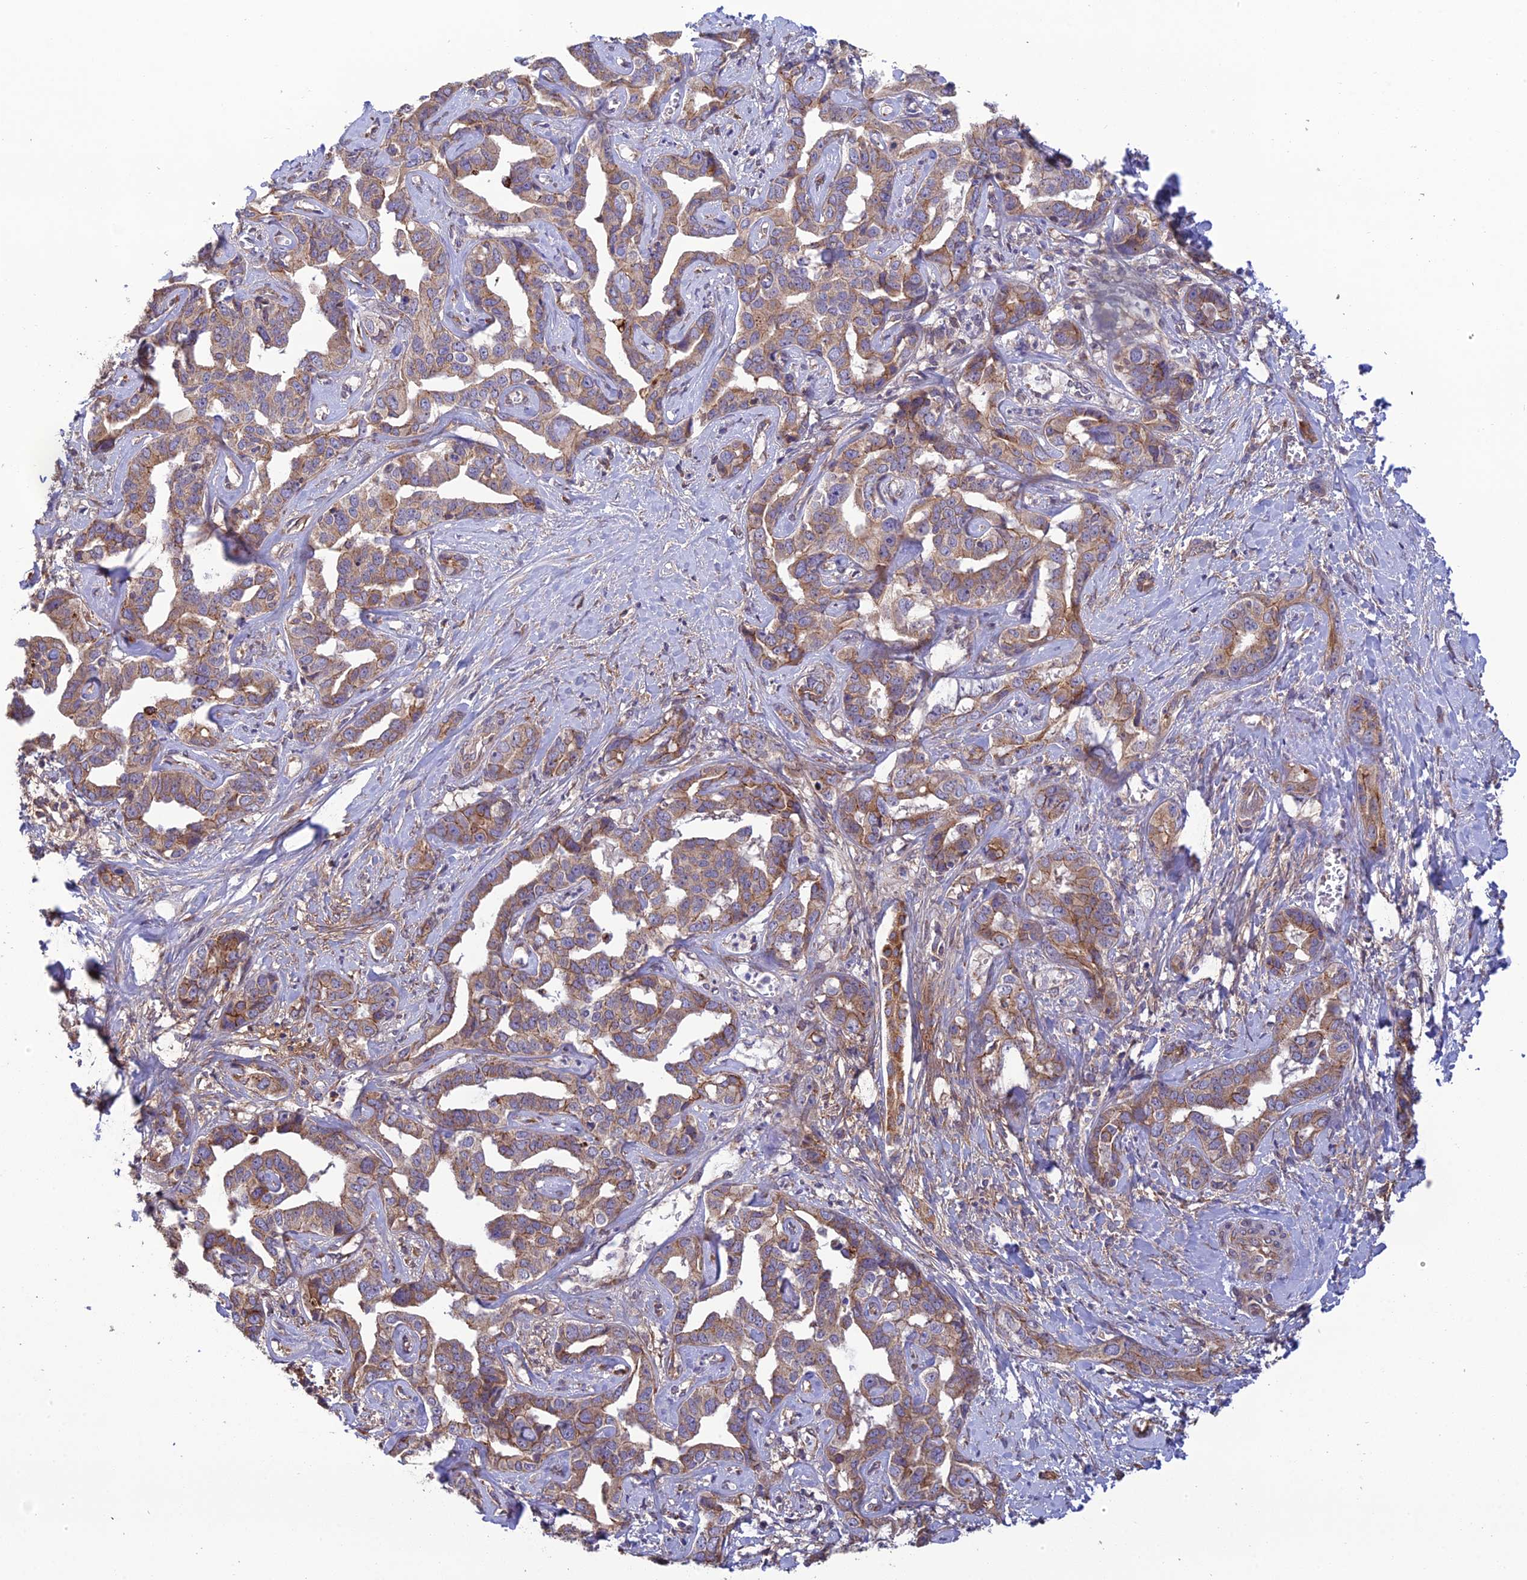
{"staining": {"intensity": "moderate", "quantity": ">75%", "location": "cytoplasmic/membranous"}, "tissue": "liver cancer", "cell_type": "Tumor cells", "image_type": "cancer", "snomed": [{"axis": "morphology", "description": "Cholangiocarcinoma"}, {"axis": "topography", "description": "Liver"}], "caption": "Immunohistochemical staining of human liver cancer reveals medium levels of moderate cytoplasmic/membranous protein expression in approximately >75% of tumor cells.", "gene": "MRNIP", "patient": {"sex": "male", "age": 59}}